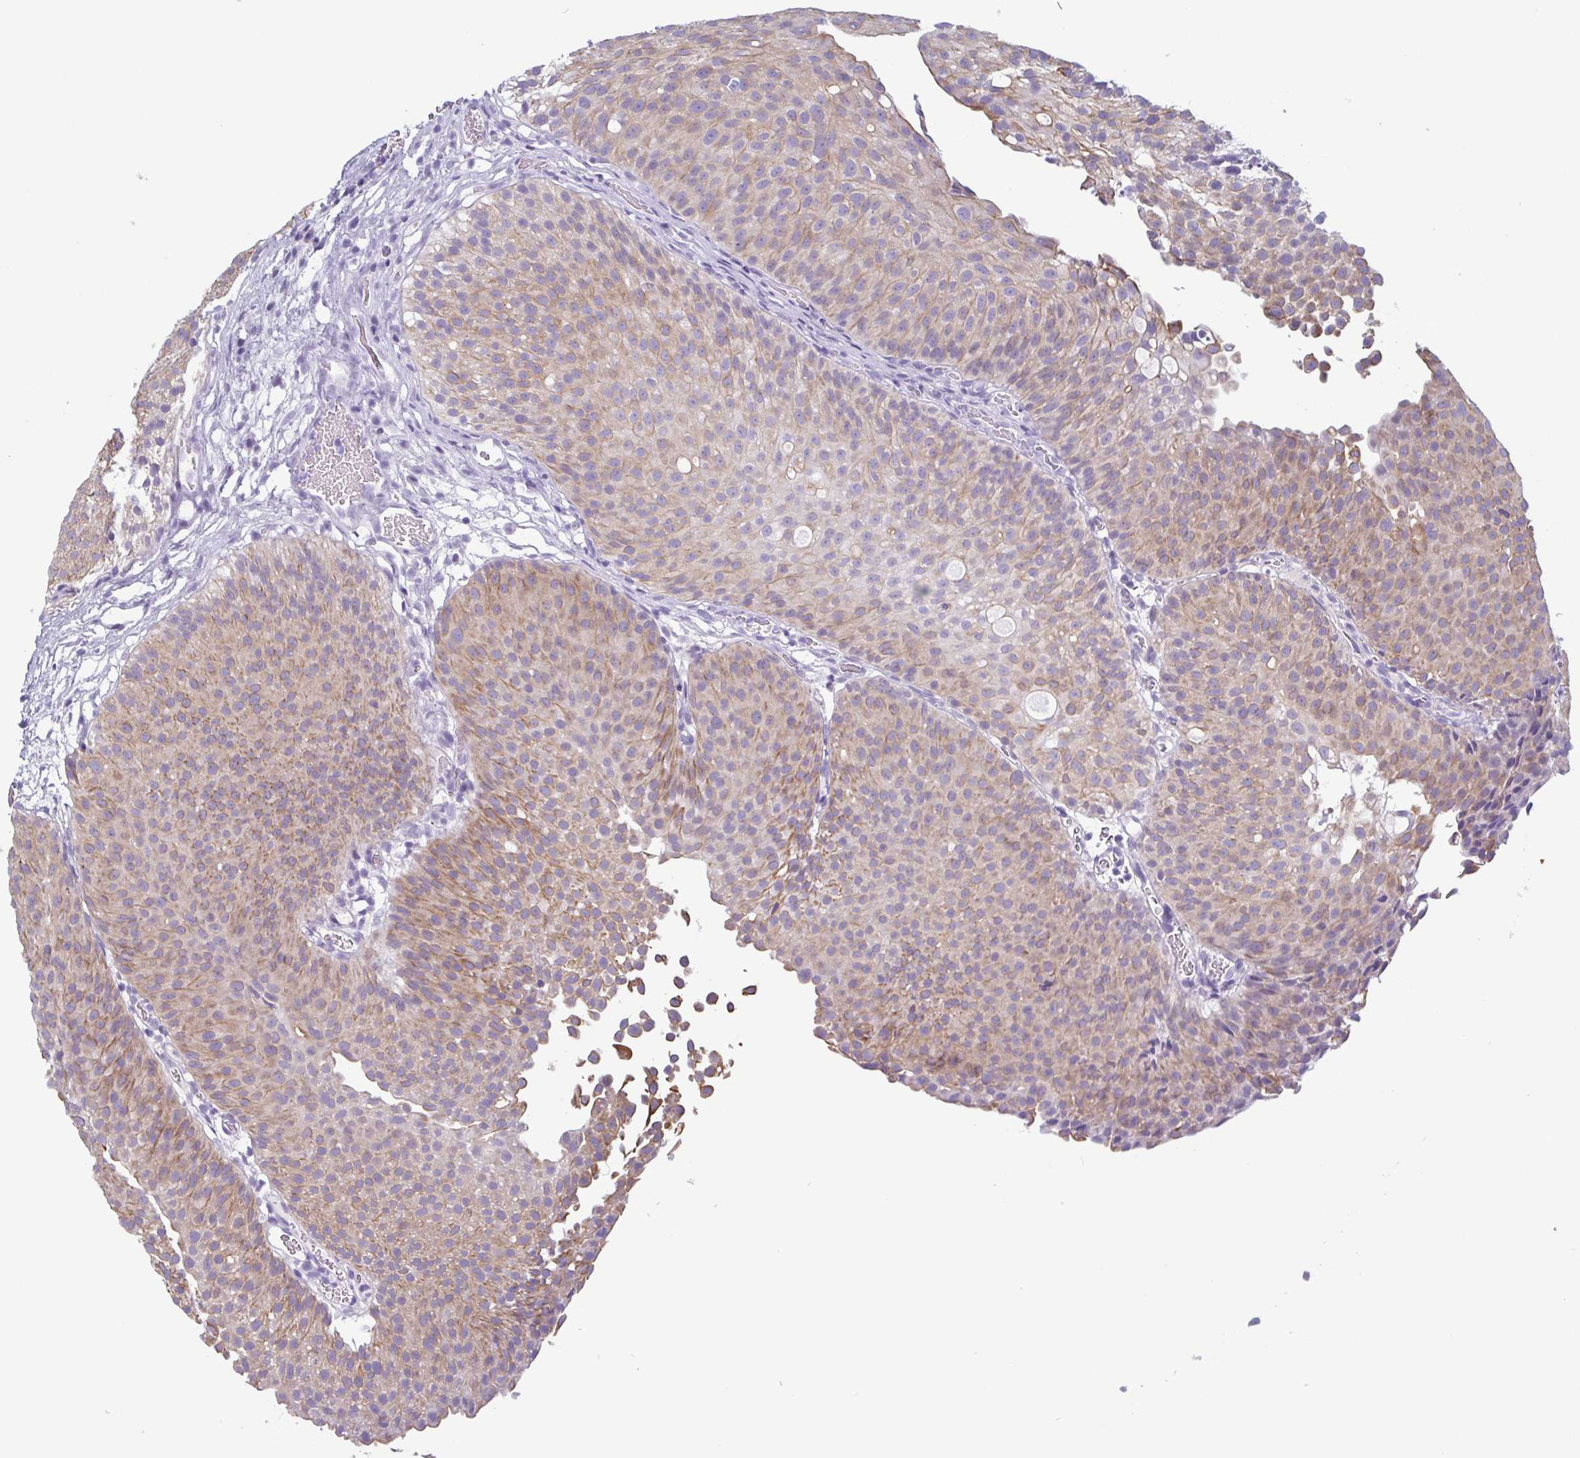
{"staining": {"intensity": "moderate", "quantity": "25%-75%", "location": "cytoplasmic/membranous"}, "tissue": "urothelial cancer", "cell_type": "Tumor cells", "image_type": "cancer", "snomed": [{"axis": "morphology", "description": "Urothelial carcinoma, Low grade"}, {"axis": "topography", "description": "Urinary bladder"}], "caption": "Urothelial carcinoma (low-grade) was stained to show a protein in brown. There is medium levels of moderate cytoplasmic/membranous expression in approximately 25%-75% of tumor cells.", "gene": "KRT10", "patient": {"sex": "male", "age": 80}}